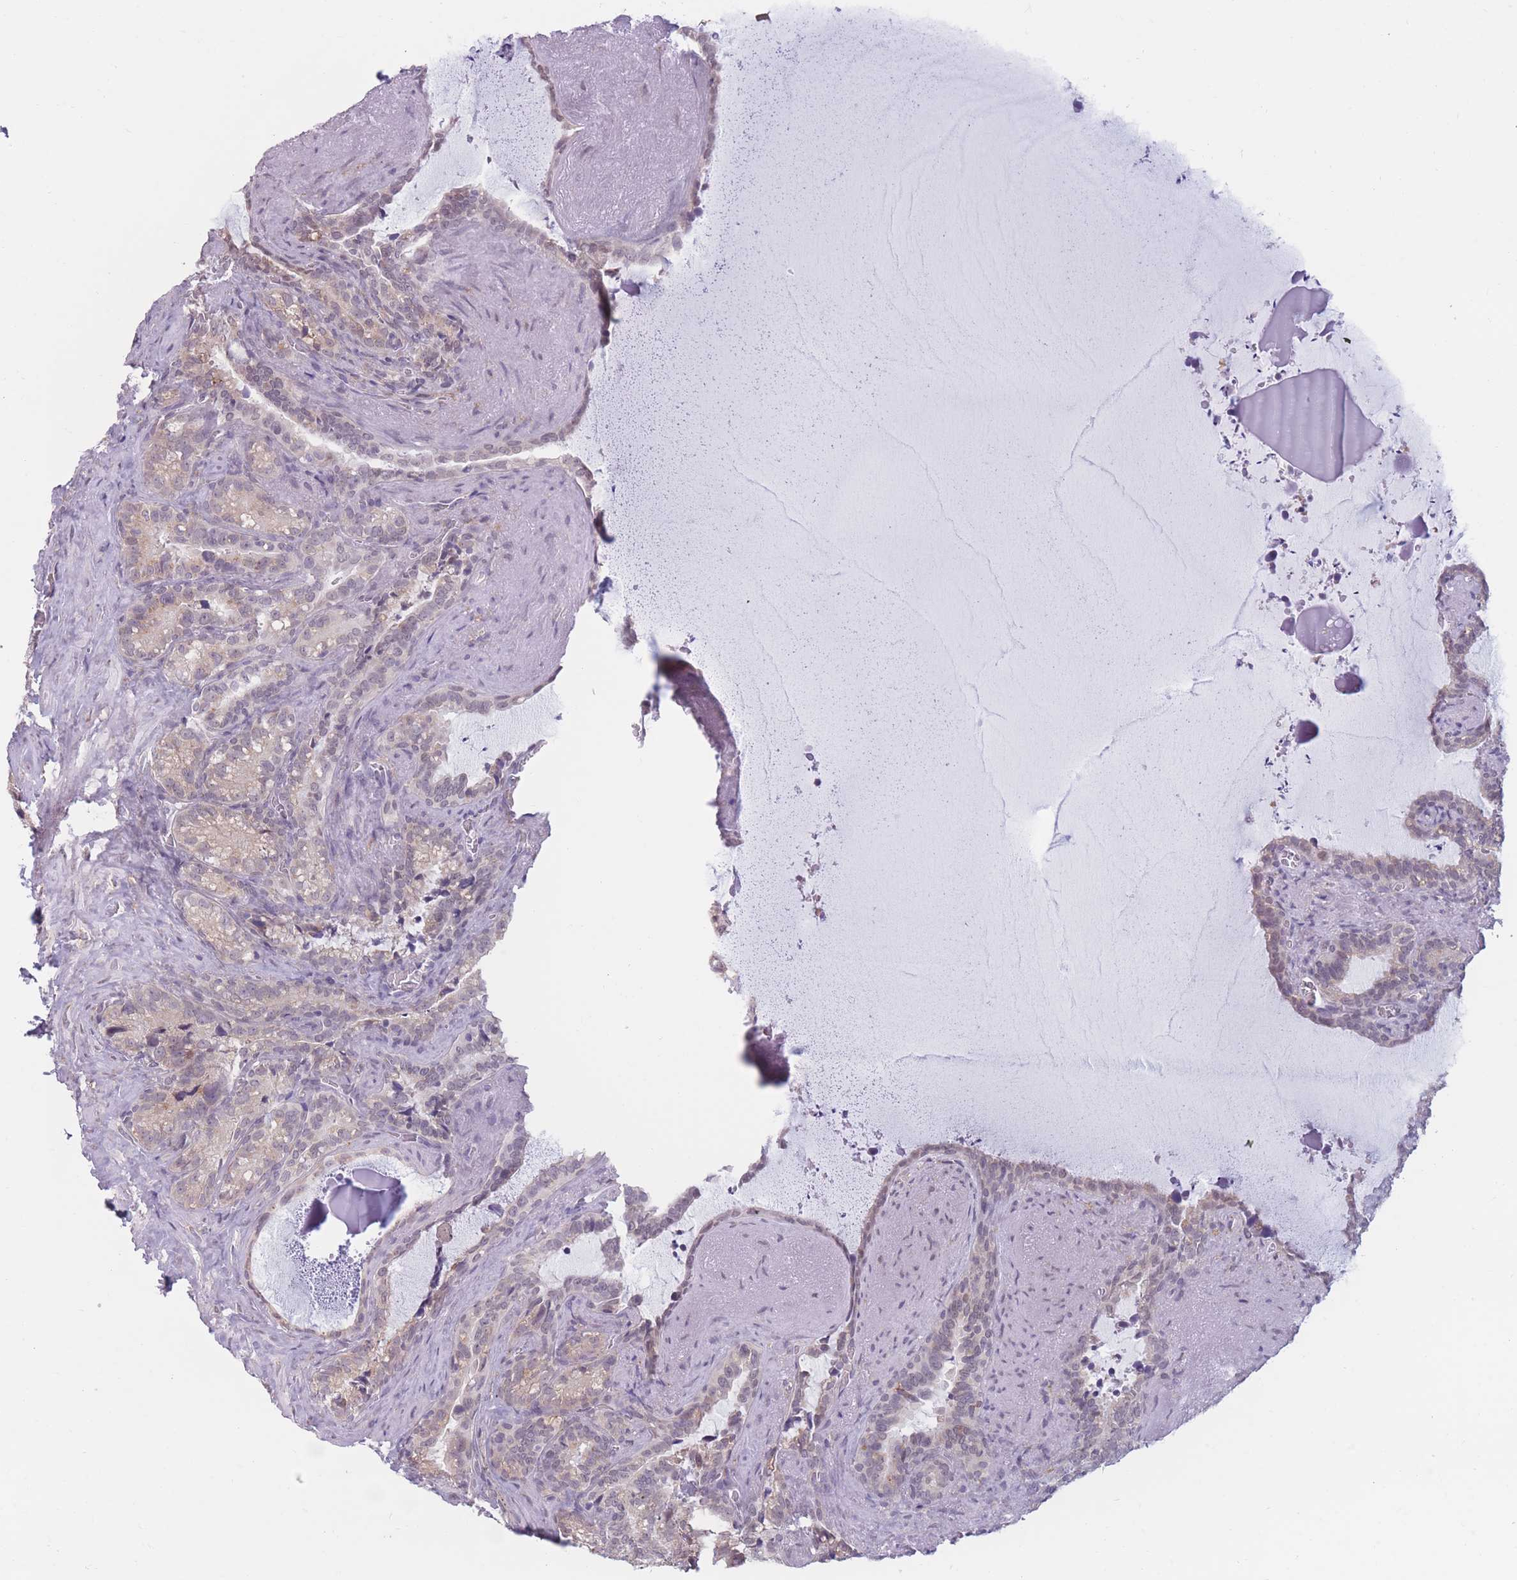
{"staining": {"intensity": "negative", "quantity": "none", "location": "none"}, "tissue": "seminal vesicle", "cell_type": "Glandular cells", "image_type": "normal", "snomed": [{"axis": "morphology", "description": "Normal tissue, NOS"}, {"axis": "topography", "description": "Prostate"}, {"axis": "topography", "description": "Seminal veicle"}], "caption": "This is an immunohistochemistry (IHC) image of unremarkable seminal vesicle. There is no positivity in glandular cells.", "gene": "COL27A1", "patient": {"sex": "male", "age": 58}}